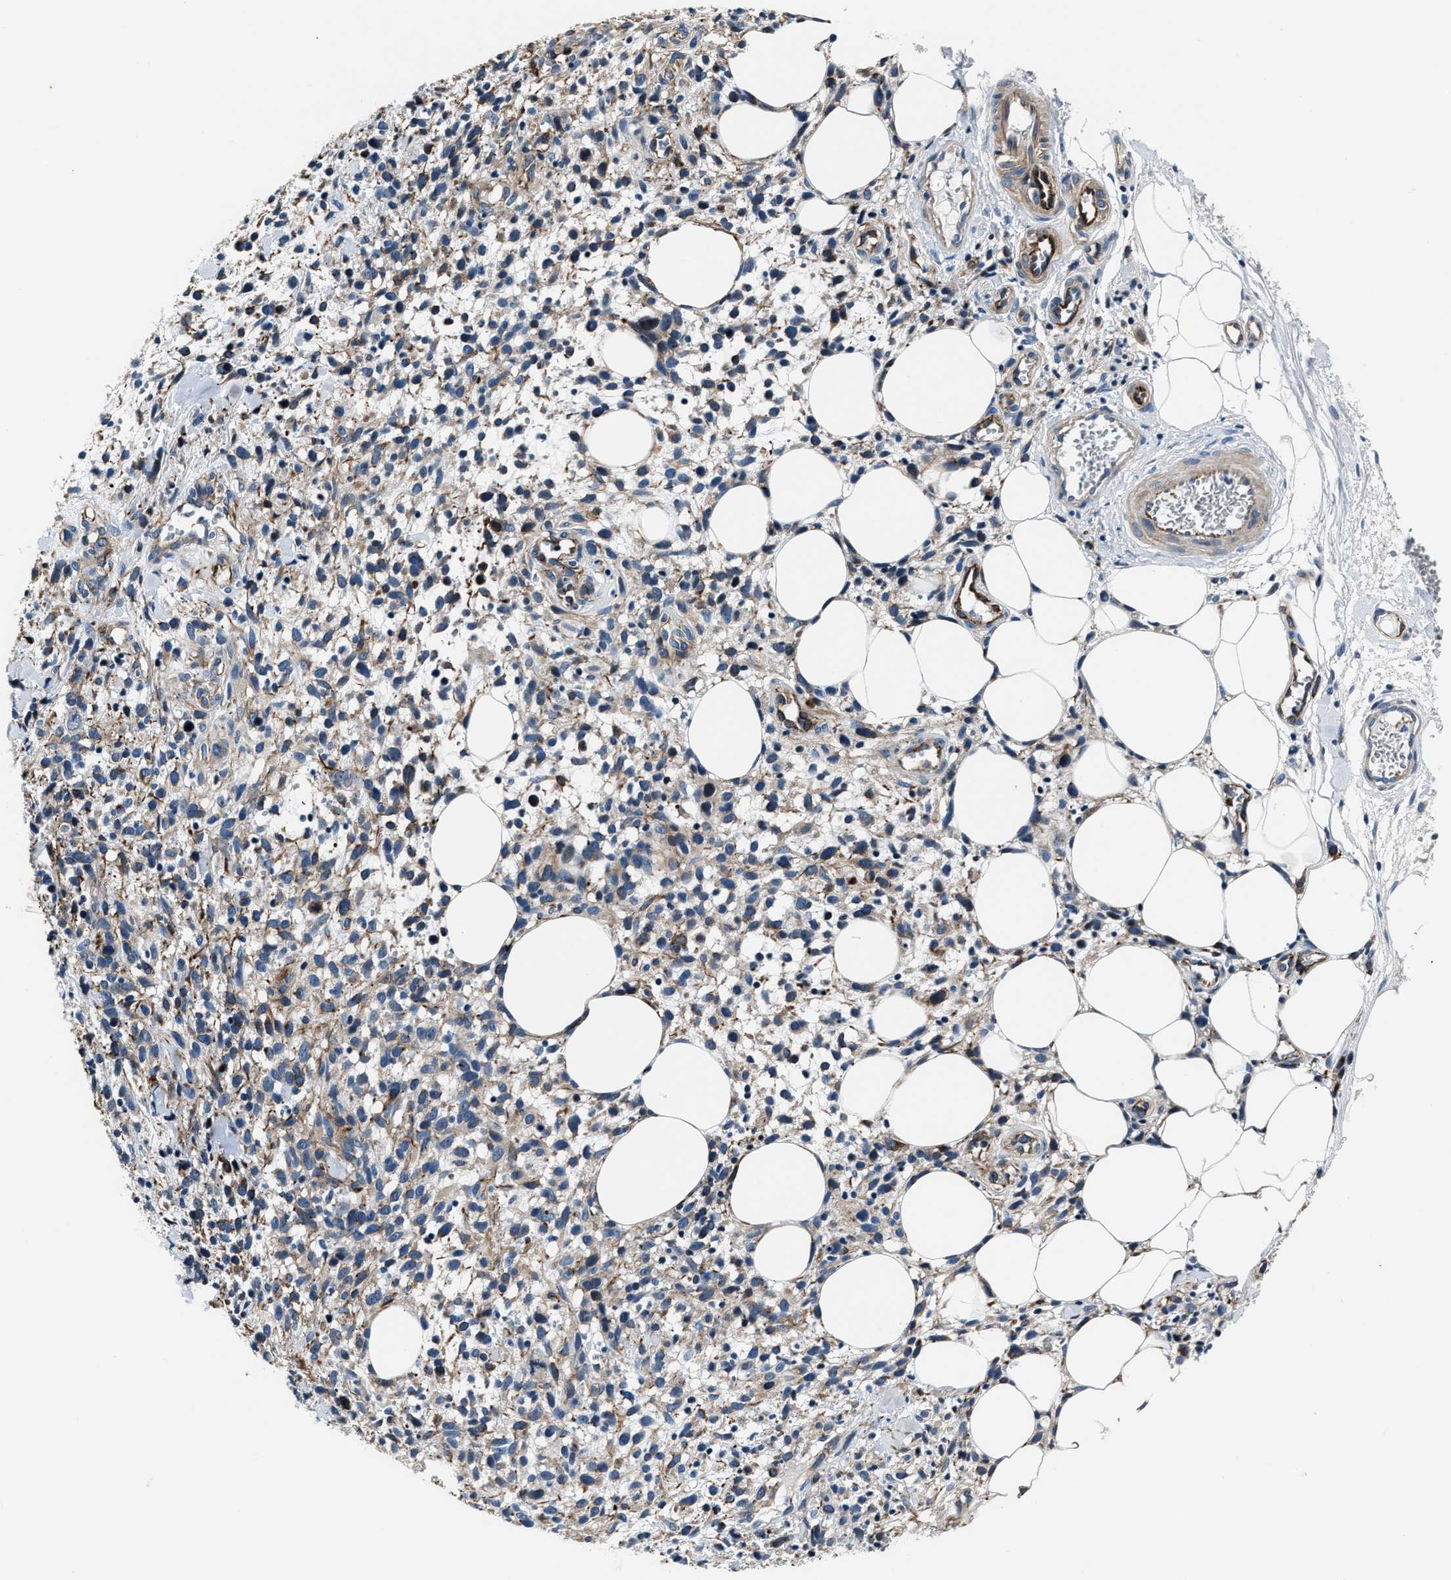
{"staining": {"intensity": "weak", "quantity": "<25%", "location": "cytoplasmic/membranous"}, "tissue": "melanoma", "cell_type": "Tumor cells", "image_type": "cancer", "snomed": [{"axis": "morphology", "description": "Malignant melanoma, NOS"}, {"axis": "topography", "description": "Skin"}], "caption": "IHC photomicrograph of neoplastic tissue: human melanoma stained with DAB displays no significant protein expression in tumor cells.", "gene": "MPDZ", "patient": {"sex": "female", "age": 55}}